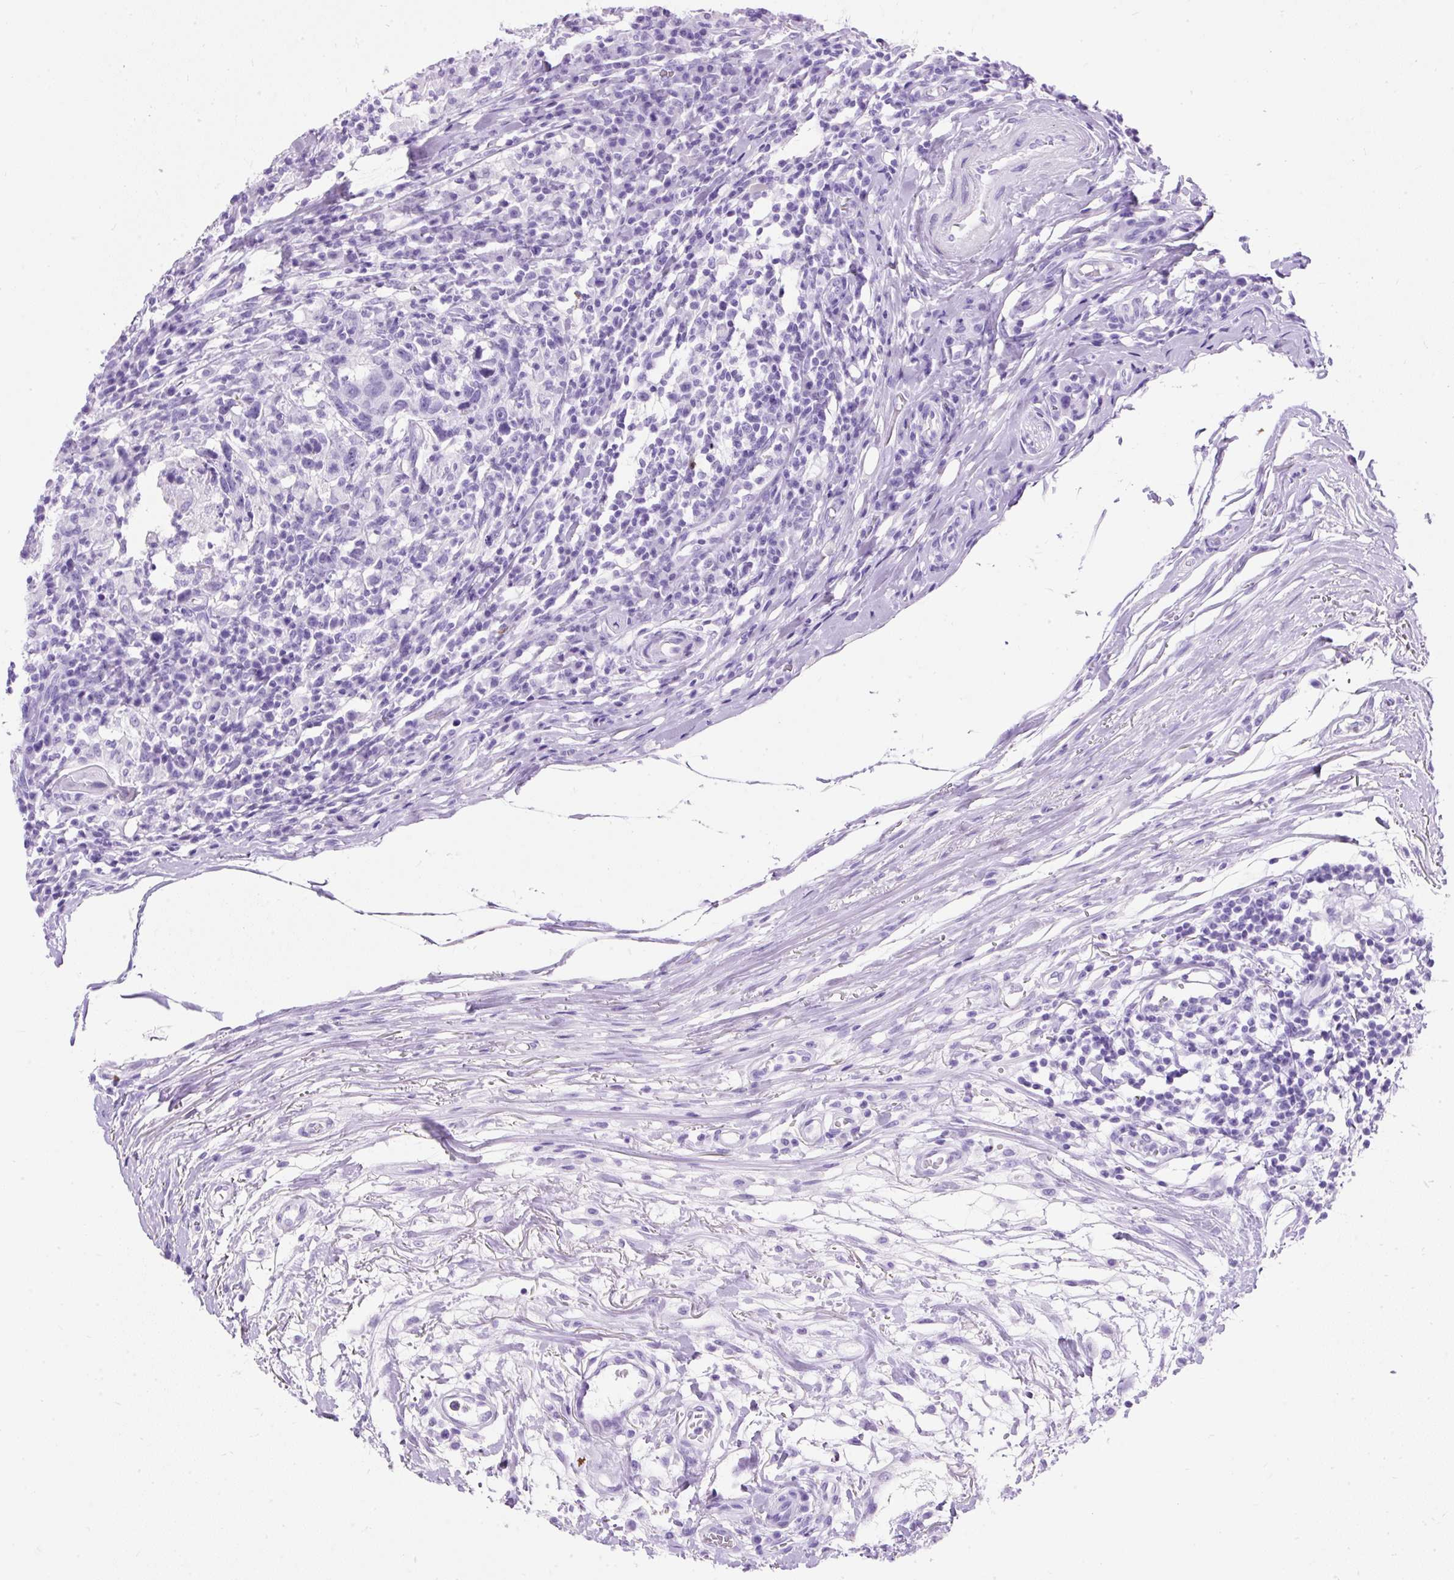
{"staining": {"intensity": "negative", "quantity": "none", "location": "none"}, "tissue": "head and neck cancer", "cell_type": "Tumor cells", "image_type": "cancer", "snomed": [{"axis": "morphology", "description": "Squamous cell carcinoma, NOS"}, {"axis": "topography", "description": "Head-Neck"}], "caption": "There is no significant staining in tumor cells of head and neck squamous cell carcinoma.", "gene": "PVALB", "patient": {"sex": "male", "age": 66}}